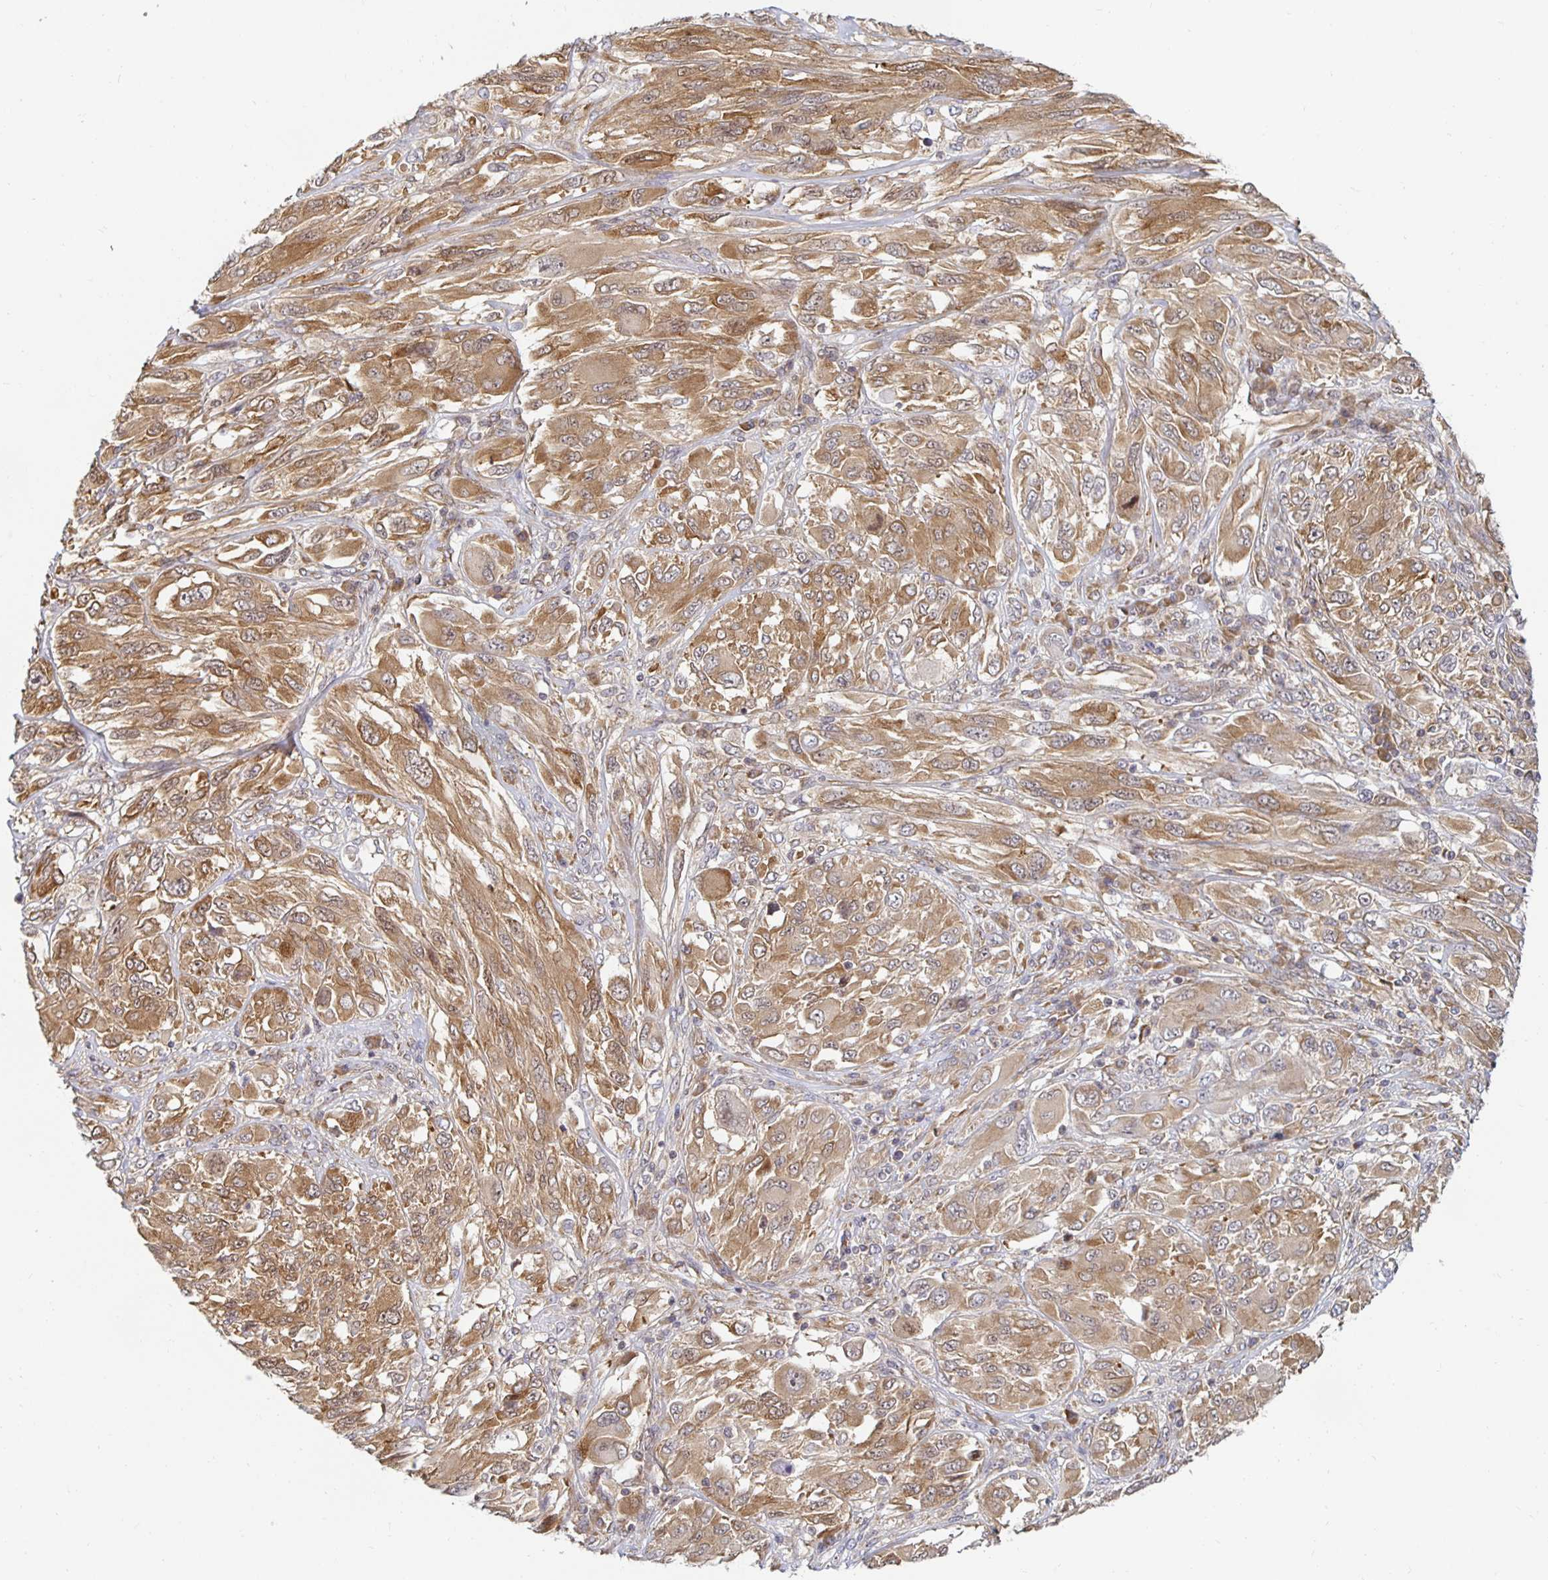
{"staining": {"intensity": "moderate", "quantity": ">75%", "location": "cytoplasmic/membranous"}, "tissue": "melanoma", "cell_type": "Tumor cells", "image_type": "cancer", "snomed": [{"axis": "morphology", "description": "Malignant melanoma, NOS"}, {"axis": "topography", "description": "Skin"}], "caption": "Brown immunohistochemical staining in malignant melanoma demonstrates moderate cytoplasmic/membranous positivity in about >75% of tumor cells.", "gene": "PDAP1", "patient": {"sex": "female", "age": 91}}